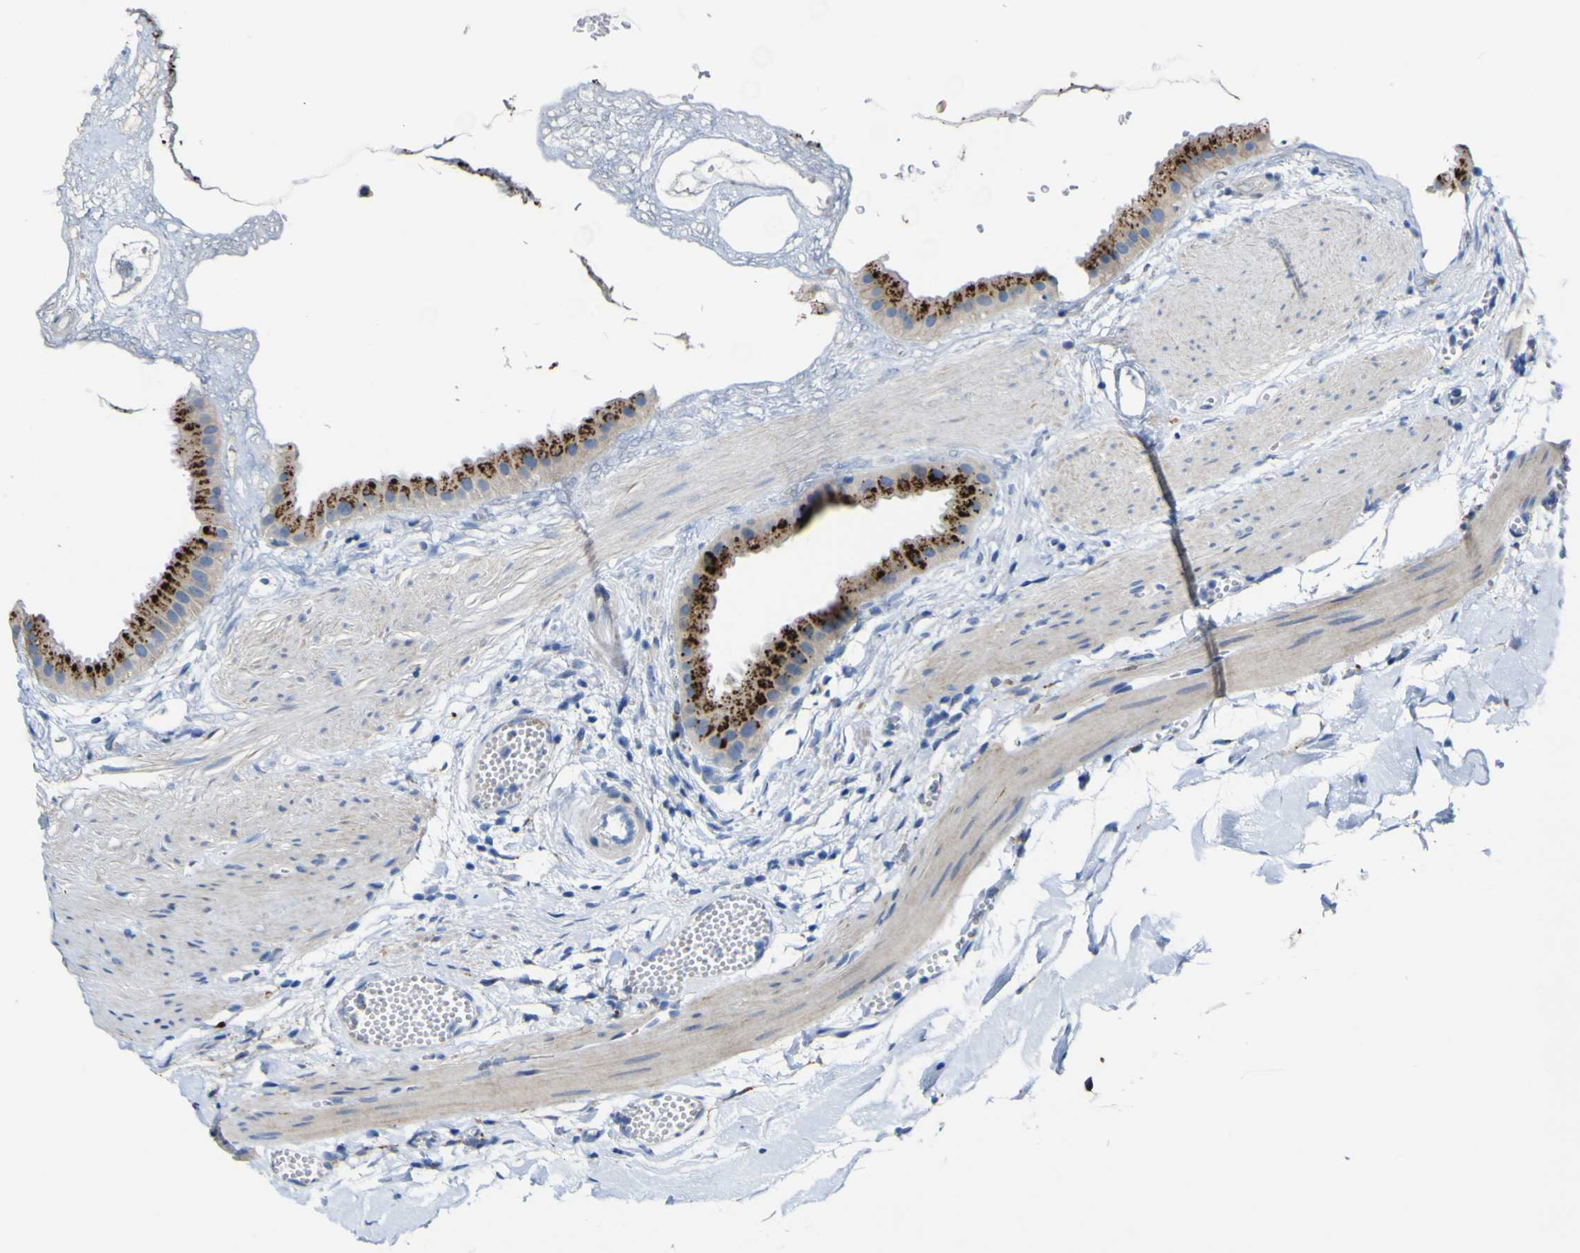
{"staining": {"intensity": "strong", "quantity": ">75%", "location": "cytoplasmic/membranous"}, "tissue": "gallbladder", "cell_type": "Glandular cells", "image_type": "normal", "snomed": [{"axis": "morphology", "description": "Normal tissue, NOS"}, {"axis": "topography", "description": "Gallbladder"}], "caption": "Immunohistochemical staining of benign gallbladder reveals >75% levels of strong cytoplasmic/membranous protein positivity in approximately >75% of glandular cells.", "gene": "PTPRF", "patient": {"sex": "female", "age": 64}}